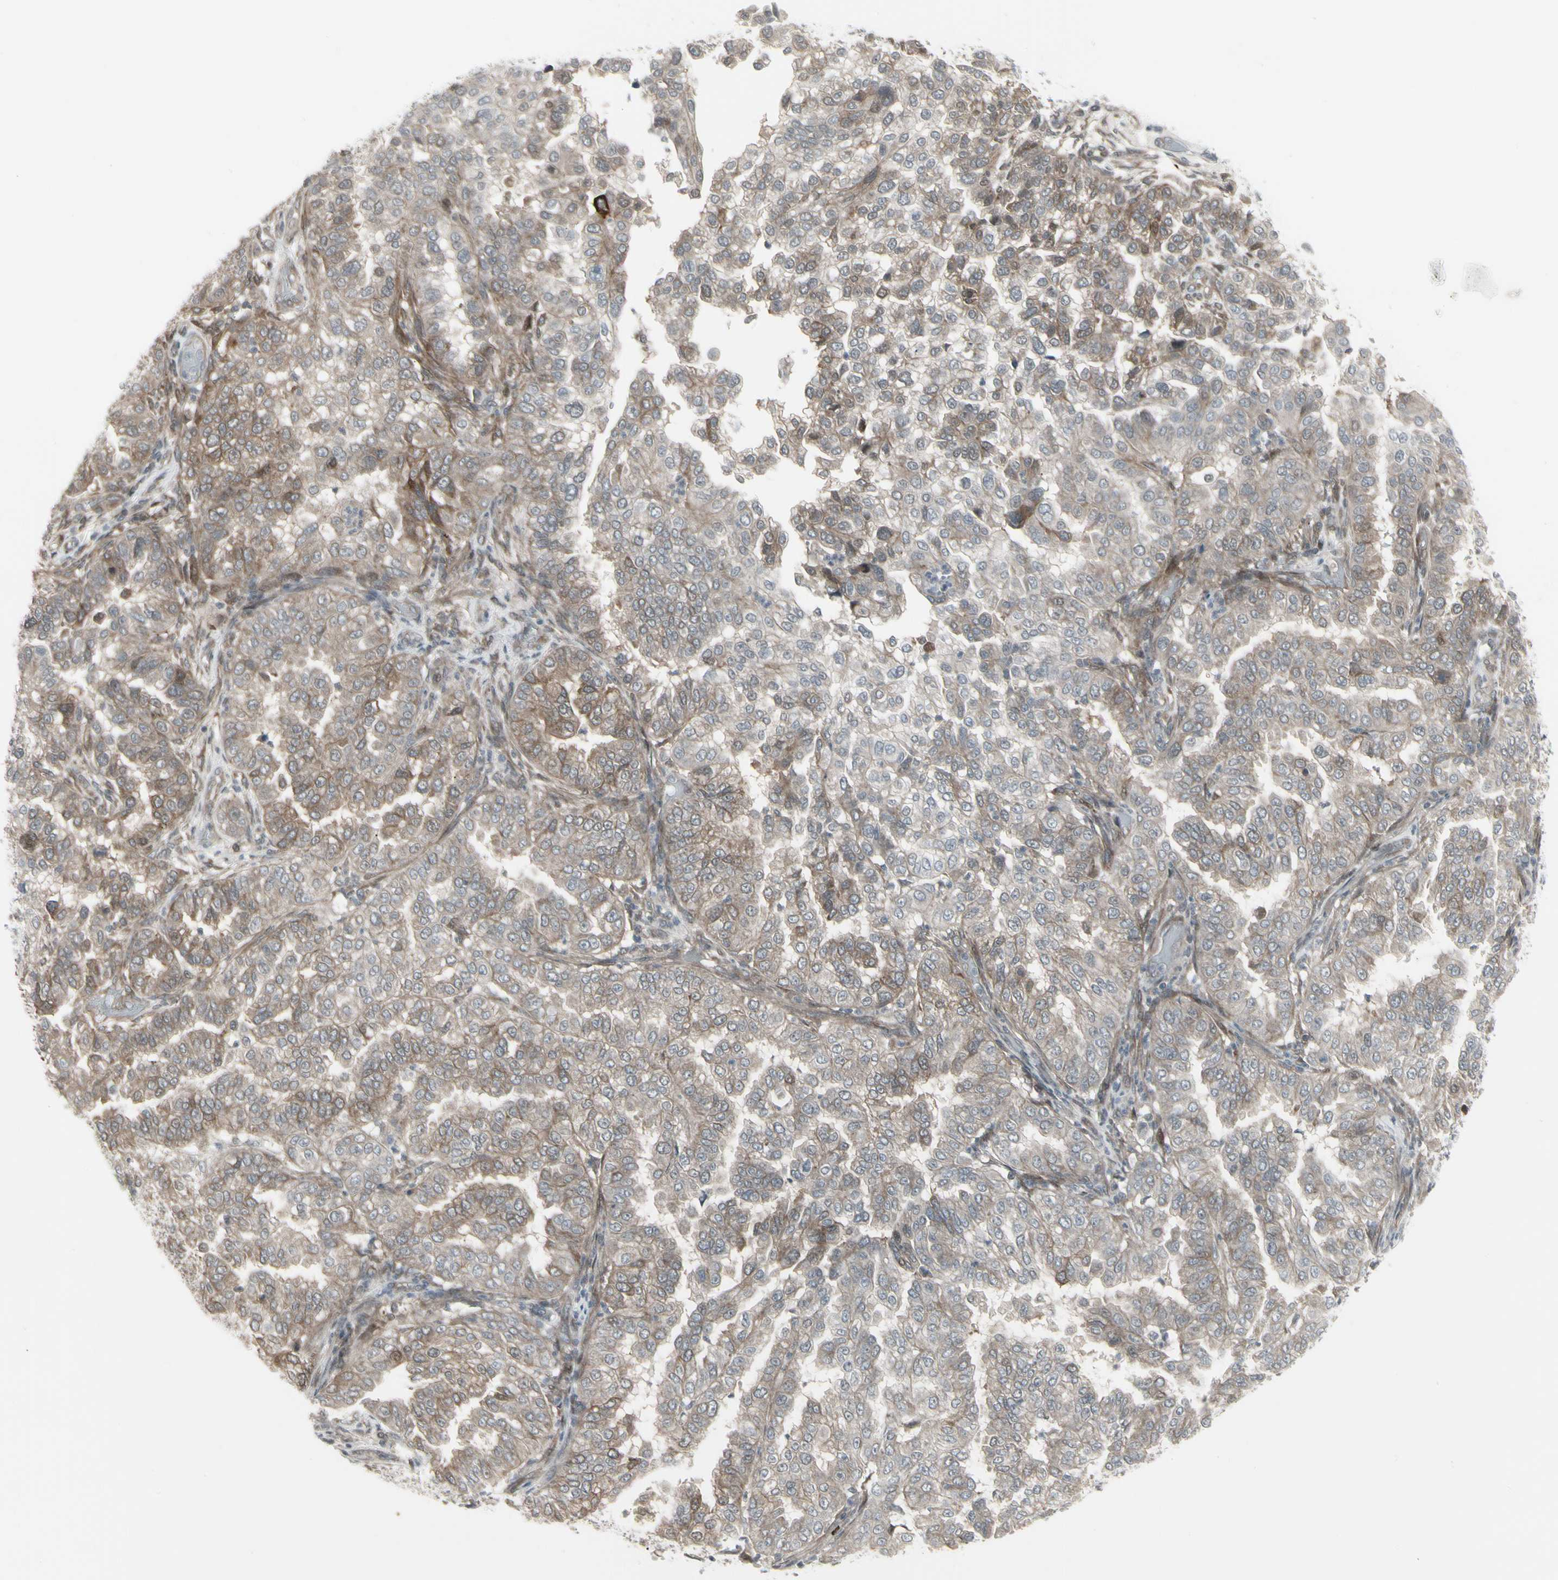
{"staining": {"intensity": "moderate", "quantity": ">75%", "location": "cytoplasmic/membranous"}, "tissue": "endometrial cancer", "cell_type": "Tumor cells", "image_type": "cancer", "snomed": [{"axis": "morphology", "description": "Adenocarcinoma, NOS"}, {"axis": "topography", "description": "Endometrium"}], "caption": "A photomicrograph of adenocarcinoma (endometrial) stained for a protein shows moderate cytoplasmic/membranous brown staining in tumor cells.", "gene": "IGFBP6", "patient": {"sex": "female", "age": 85}}